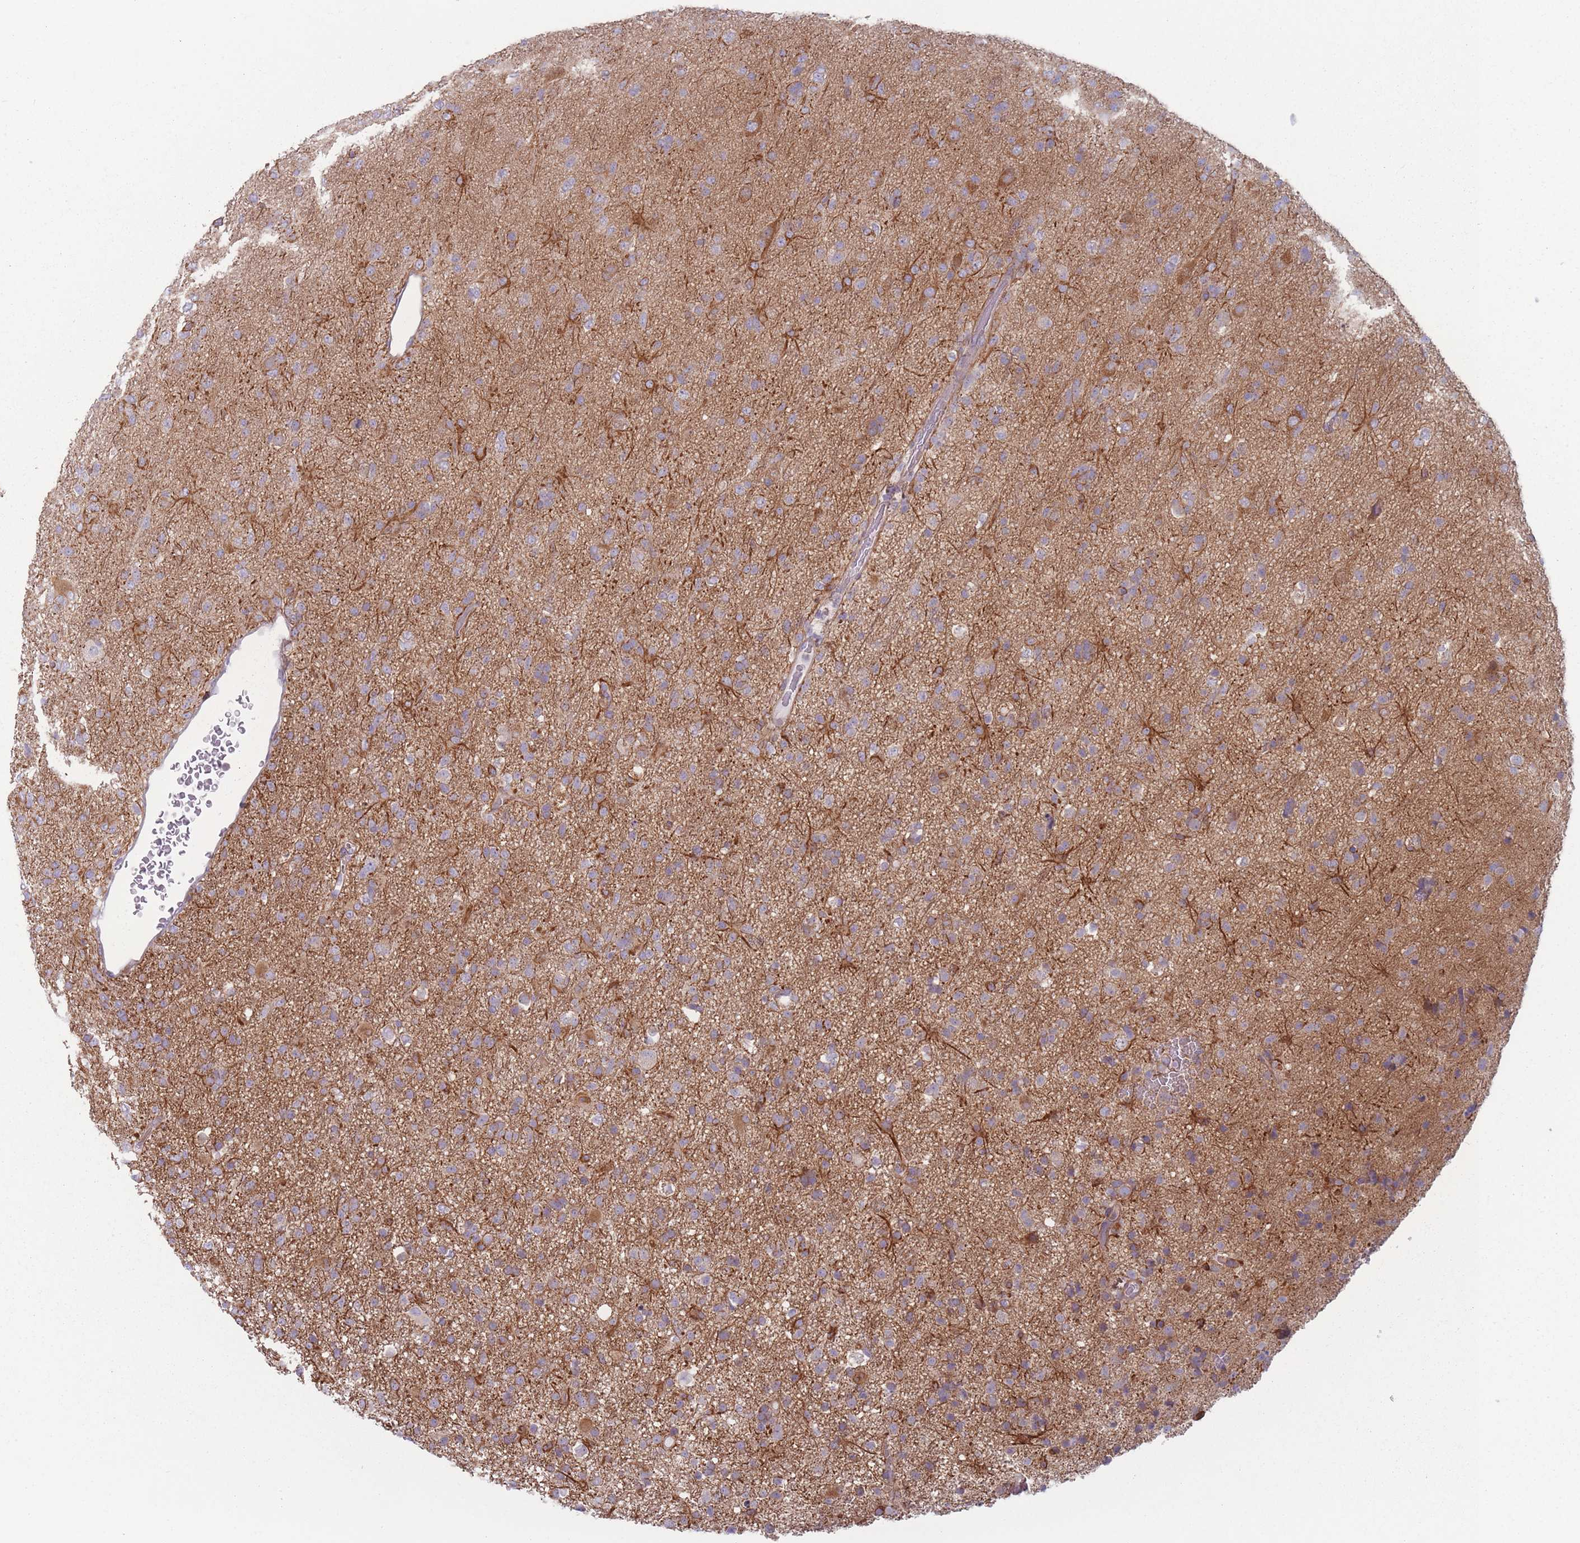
{"staining": {"intensity": "weak", "quantity": "<25%", "location": "cytoplasmic/membranous"}, "tissue": "glioma", "cell_type": "Tumor cells", "image_type": "cancer", "snomed": [{"axis": "morphology", "description": "Glioma, malignant, Low grade"}, {"axis": "topography", "description": "Brain"}], "caption": "Immunohistochemical staining of human glioma exhibits no significant positivity in tumor cells. Nuclei are stained in blue.", "gene": "HSBP1L1", "patient": {"sex": "male", "age": 65}}